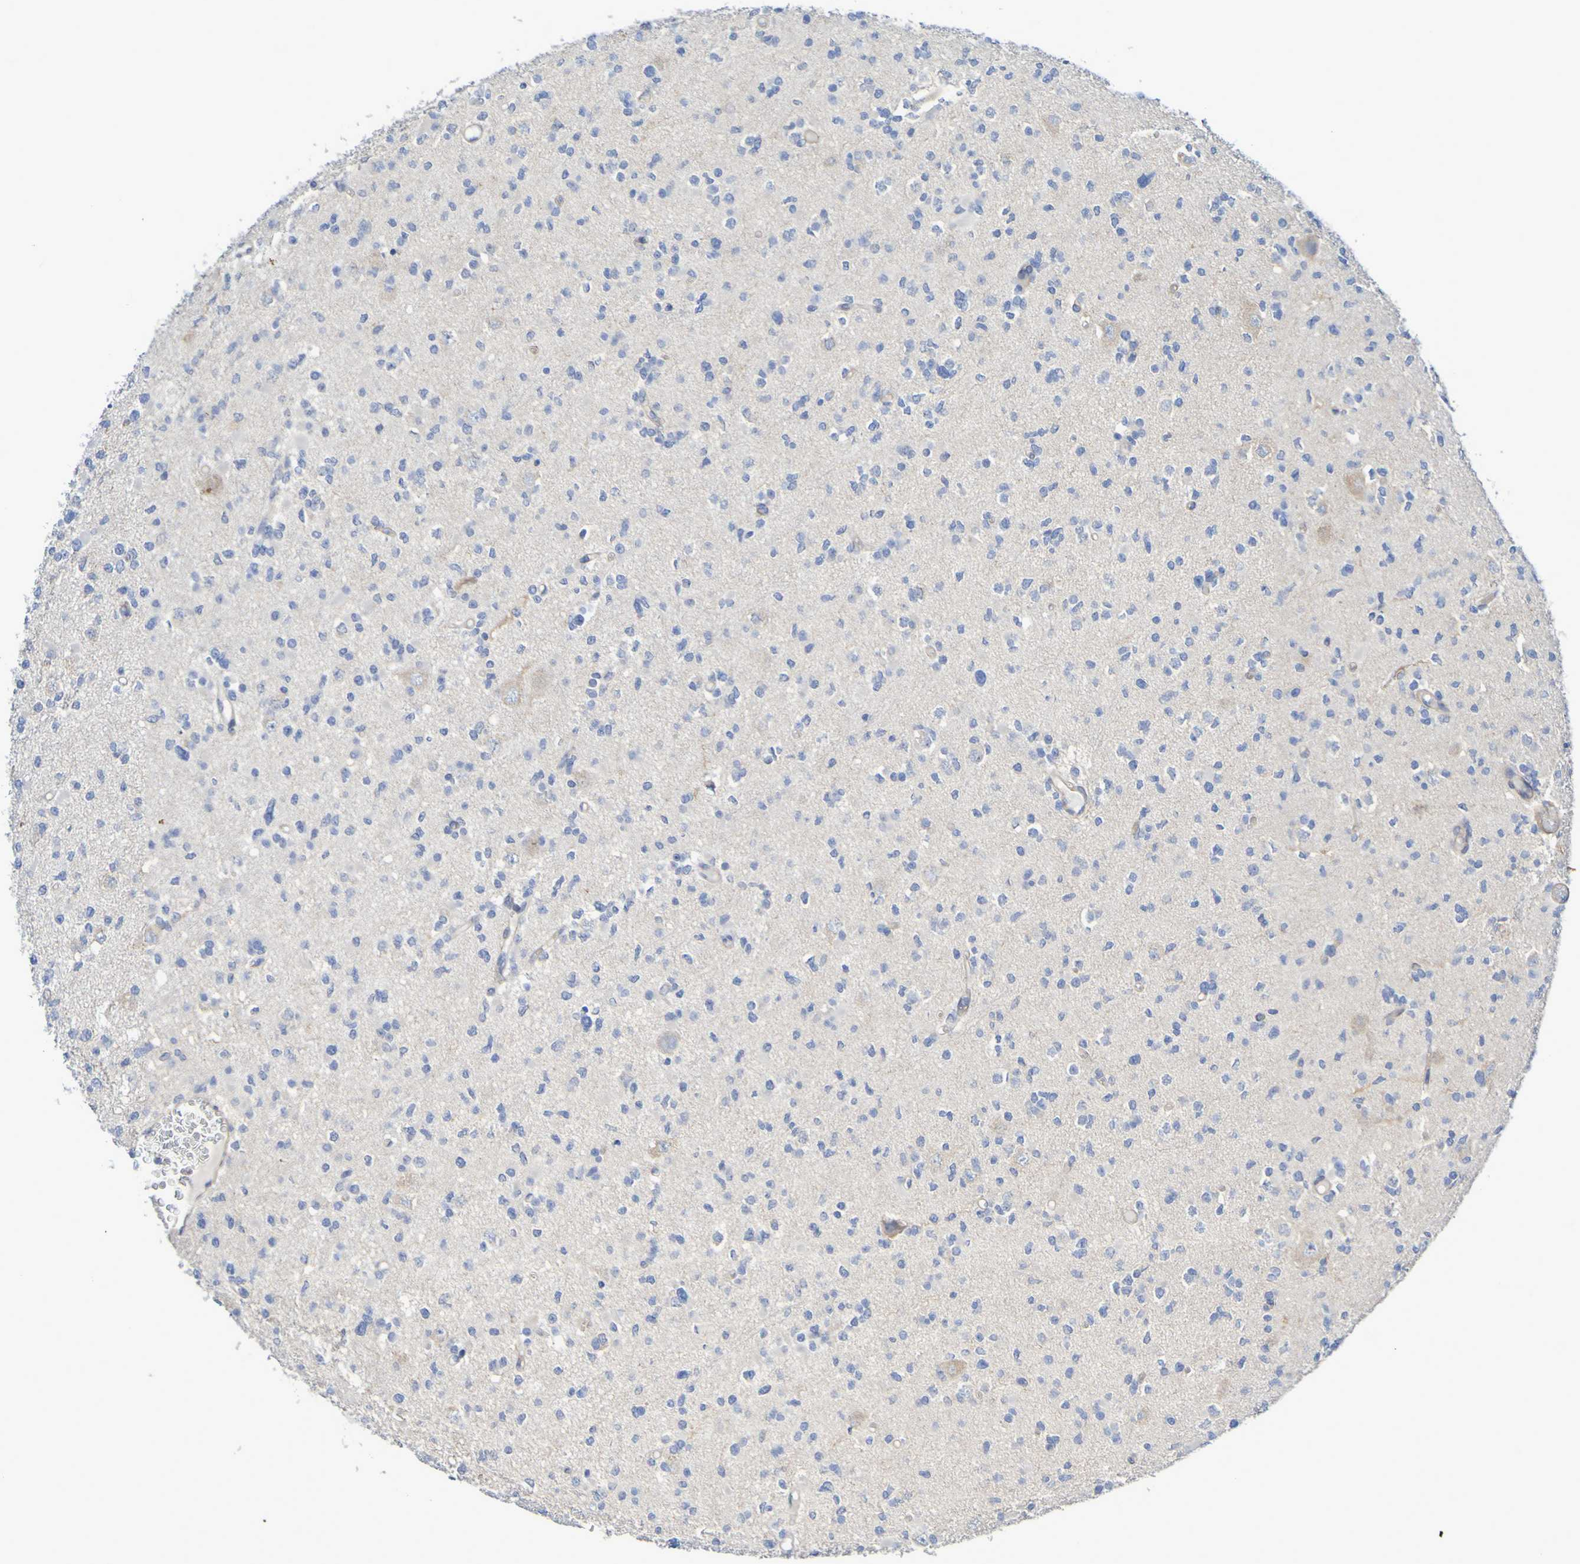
{"staining": {"intensity": "negative", "quantity": "none", "location": "none"}, "tissue": "glioma", "cell_type": "Tumor cells", "image_type": "cancer", "snomed": [{"axis": "morphology", "description": "Glioma, malignant, Low grade"}, {"axis": "topography", "description": "Brain"}], "caption": "Tumor cells show no significant protein expression in low-grade glioma (malignant). The staining was performed using DAB to visualize the protein expression in brown, while the nuclei were stained in blue with hematoxylin (Magnification: 20x).", "gene": "LPP", "patient": {"sex": "female", "age": 22}}